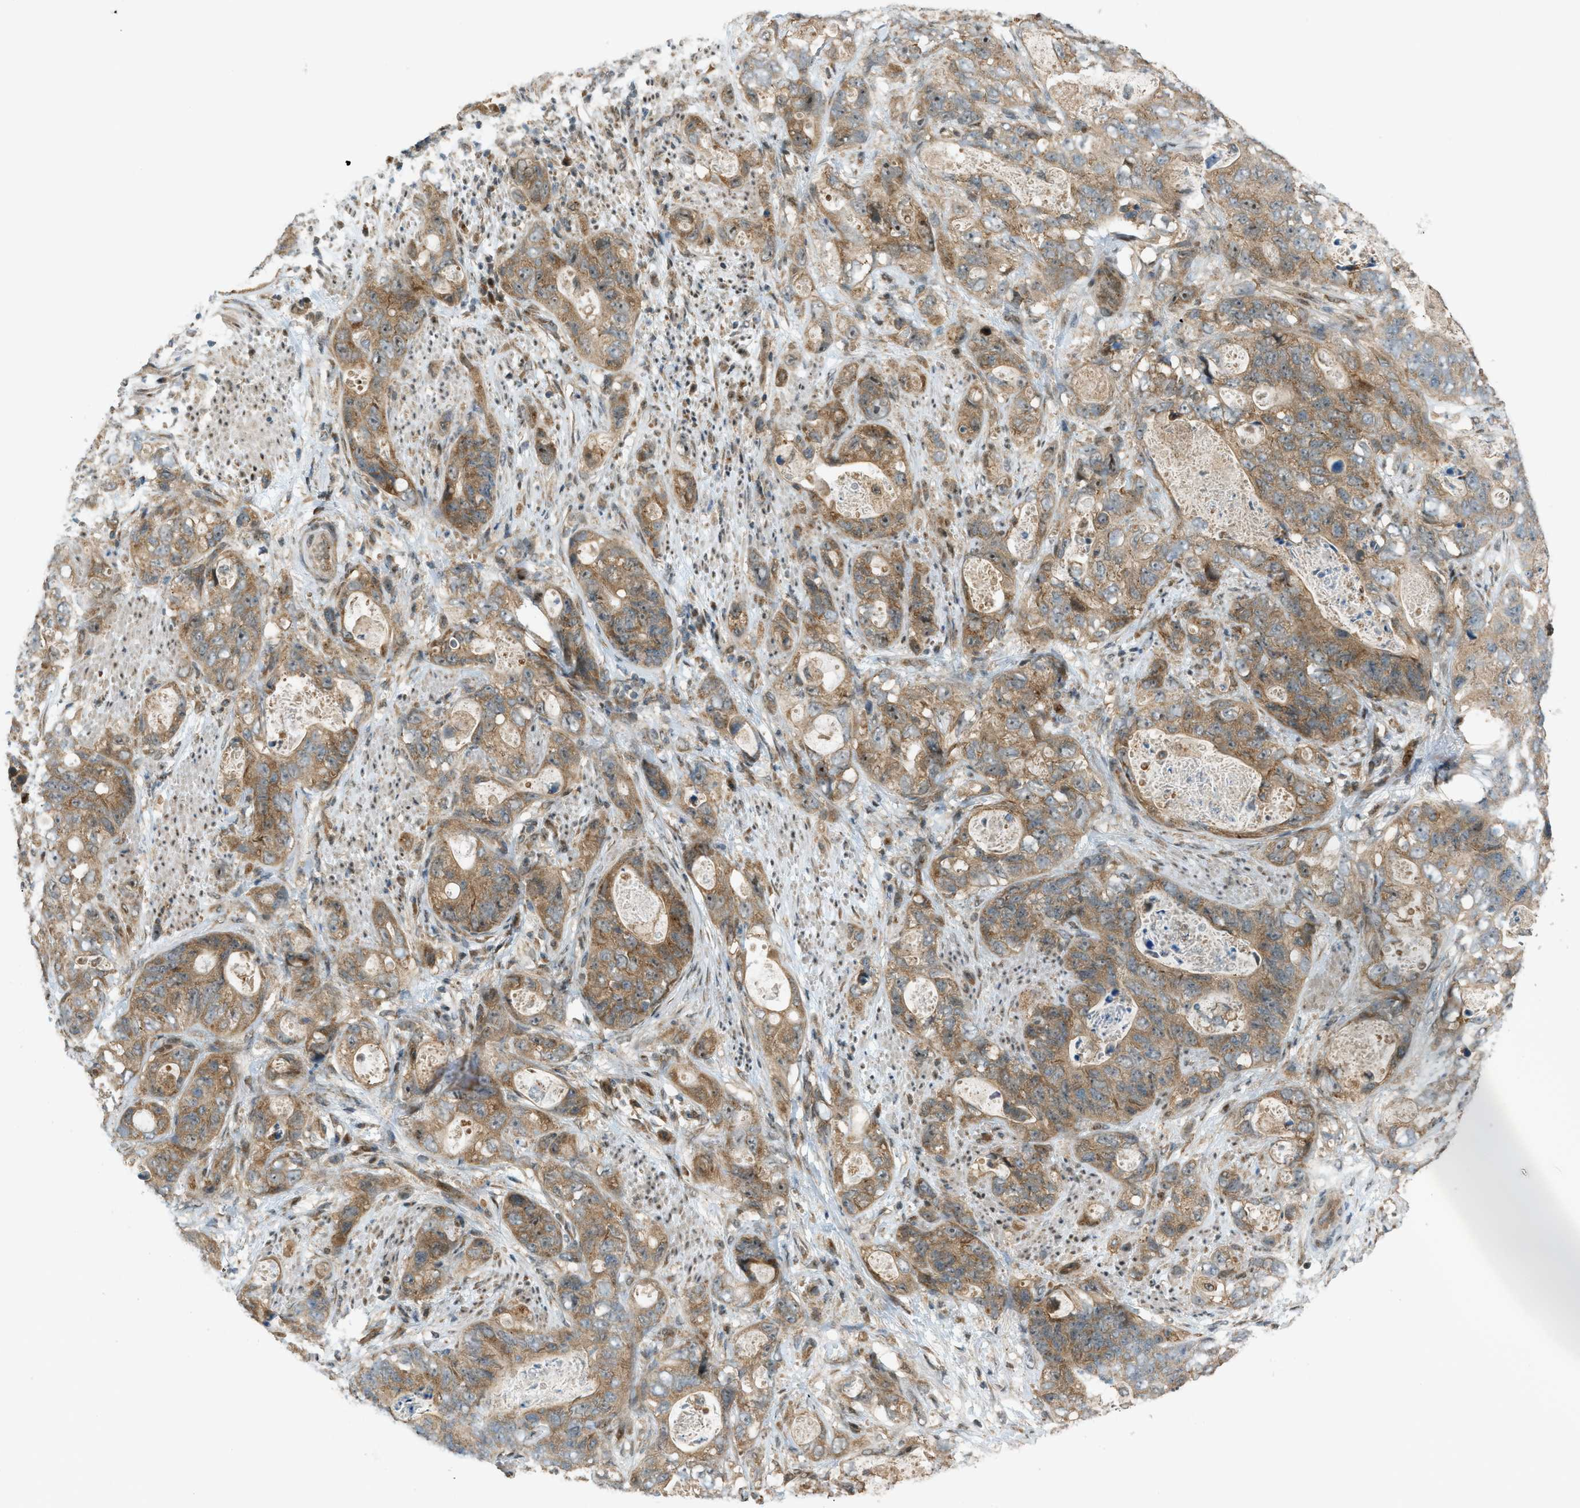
{"staining": {"intensity": "moderate", "quantity": ">75%", "location": "cytoplasmic/membranous"}, "tissue": "stomach cancer", "cell_type": "Tumor cells", "image_type": "cancer", "snomed": [{"axis": "morphology", "description": "Adenocarcinoma, NOS"}, {"axis": "topography", "description": "Stomach"}], "caption": "High-magnification brightfield microscopy of stomach cancer (adenocarcinoma) stained with DAB (3,3'-diaminobenzidine) (brown) and counterstained with hematoxylin (blue). tumor cells exhibit moderate cytoplasmic/membranous positivity is identified in approximately>75% of cells. The staining is performed using DAB brown chromogen to label protein expression. The nuclei are counter-stained blue using hematoxylin.", "gene": "CCDC186", "patient": {"sex": "female", "age": 89}}